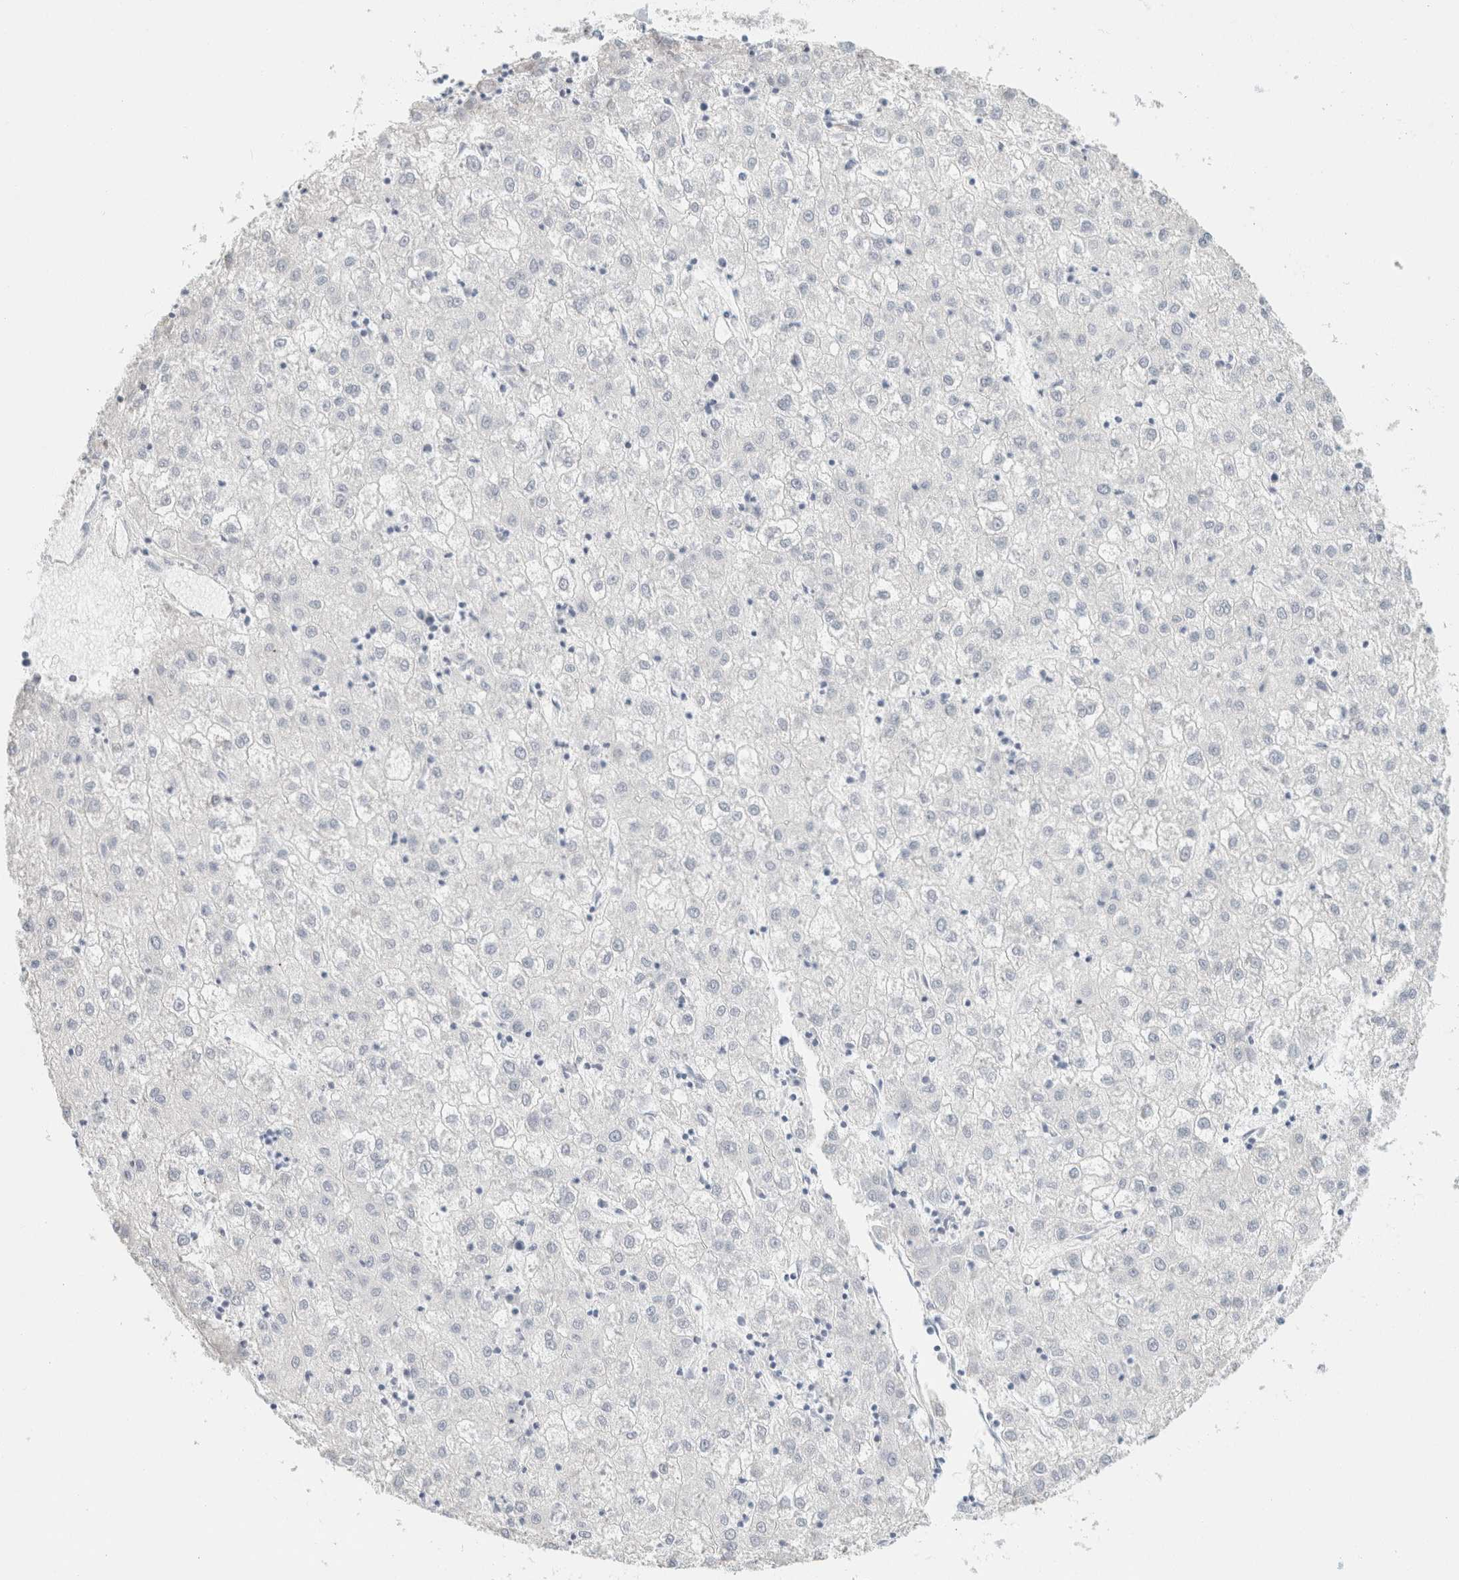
{"staining": {"intensity": "negative", "quantity": "none", "location": "none"}, "tissue": "liver cancer", "cell_type": "Tumor cells", "image_type": "cancer", "snomed": [{"axis": "morphology", "description": "Carcinoma, Hepatocellular, NOS"}, {"axis": "topography", "description": "Liver"}], "caption": "High magnification brightfield microscopy of liver hepatocellular carcinoma stained with DAB (3,3'-diaminobenzidine) (brown) and counterstained with hematoxylin (blue): tumor cells show no significant expression. (Brightfield microscopy of DAB (3,3'-diaminobenzidine) immunohistochemistry (IHC) at high magnification).", "gene": "NEFM", "patient": {"sex": "male", "age": 72}}